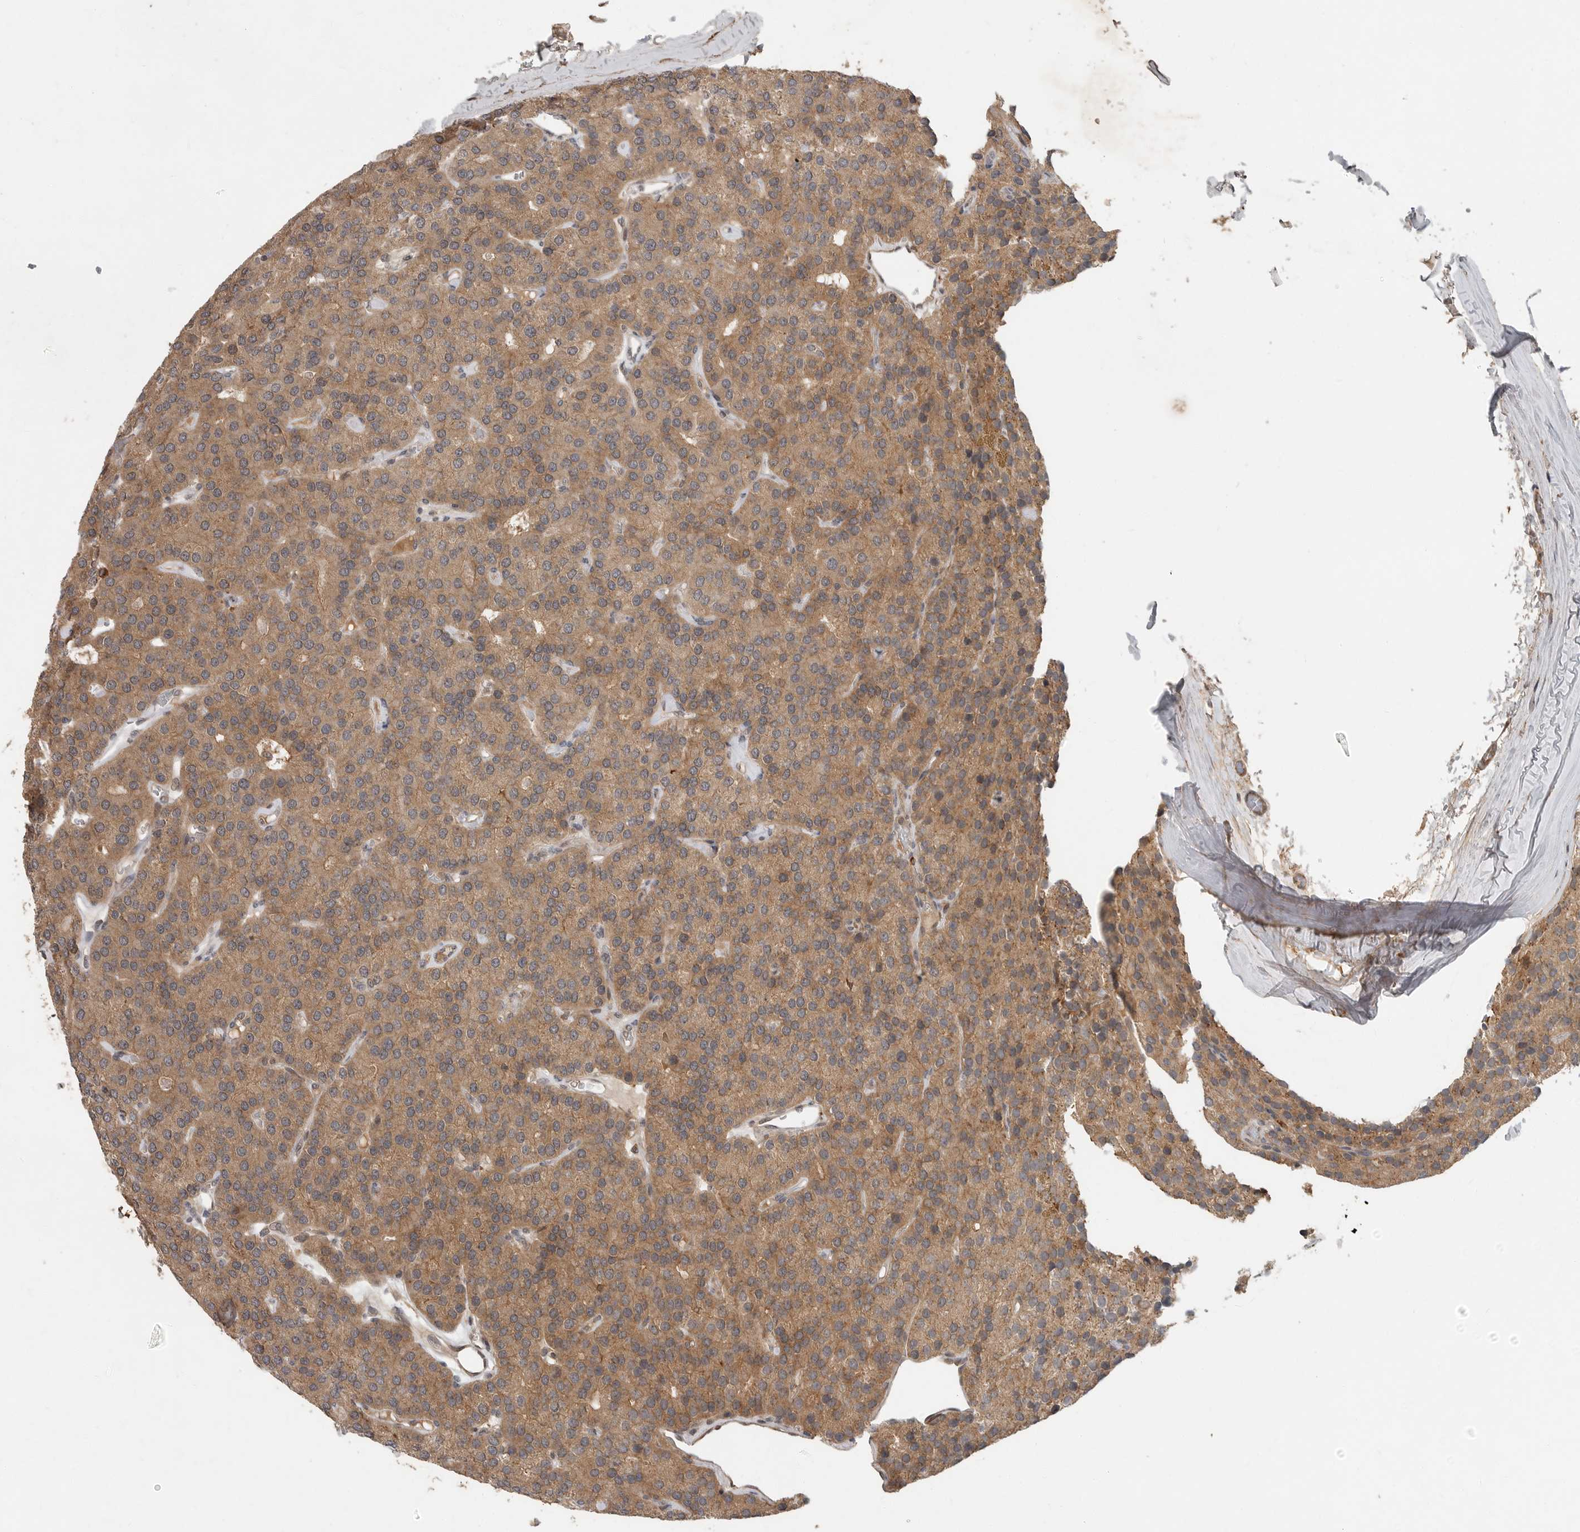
{"staining": {"intensity": "moderate", "quantity": "25%-75%", "location": "cytoplasmic/membranous"}, "tissue": "parathyroid gland", "cell_type": "Glandular cells", "image_type": "normal", "snomed": [{"axis": "morphology", "description": "Normal tissue, NOS"}, {"axis": "morphology", "description": "Adenoma, NOS"}, {"axis": "topography", "description": "Parathyroid gland"}], "caption": "A brown stain labels moderate cytoplasmic/membranous positivity of a protein in glandular cells of normal parathyroid gland. (IHC, brightfield microscopy, high magnification).", "gene": "OSBPL9", "patient": {"sex": "female", "age": 86}}